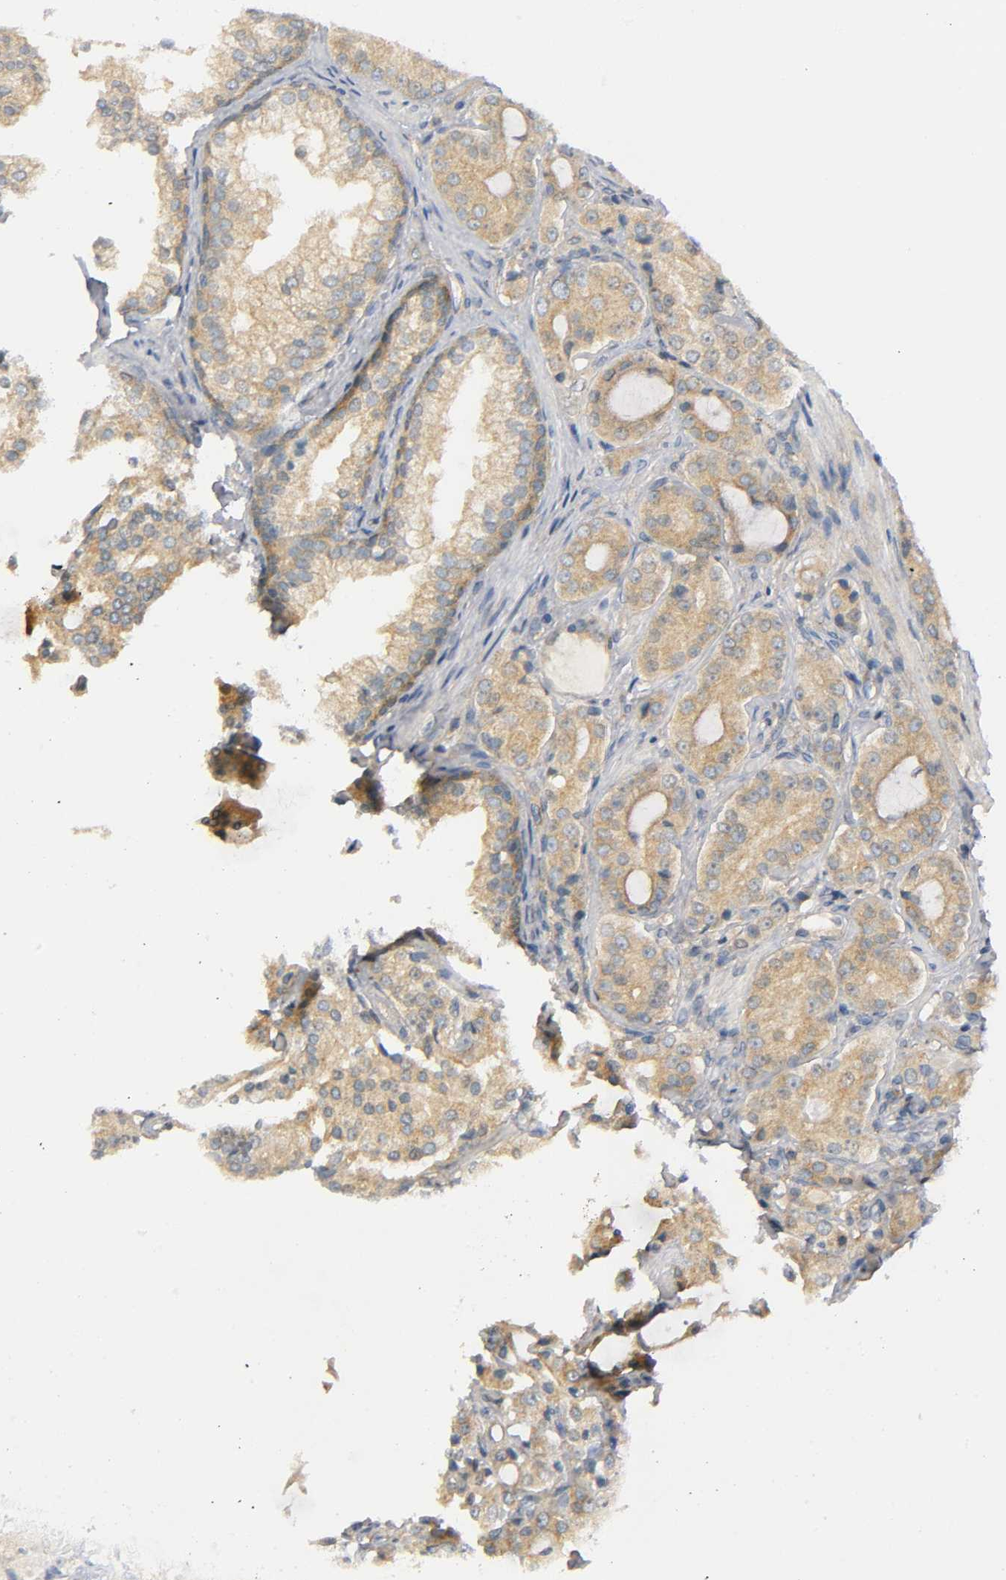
{"staining": {"intensity": "moderate", "quantity": ">75%", "location": "cytoplasmic/membranous"}, "tissue": "prostate cancer", "cell_type": "Tumor cells", "image_type": "cancer", "snomed": [{"axis": "morphology", "description": "Adenocarcinoma, High grade"}, {"axis": "topography", "description": "Prostate"}], "caption": "Prostate high-grade adenocarcinoma stained with a brown dye exhibits moderate cytoplasmic/membranous positive expression in about >75% of tumor cells.", "gene": "HDAC6", "patient": {"sex": "male", "age": 72}}